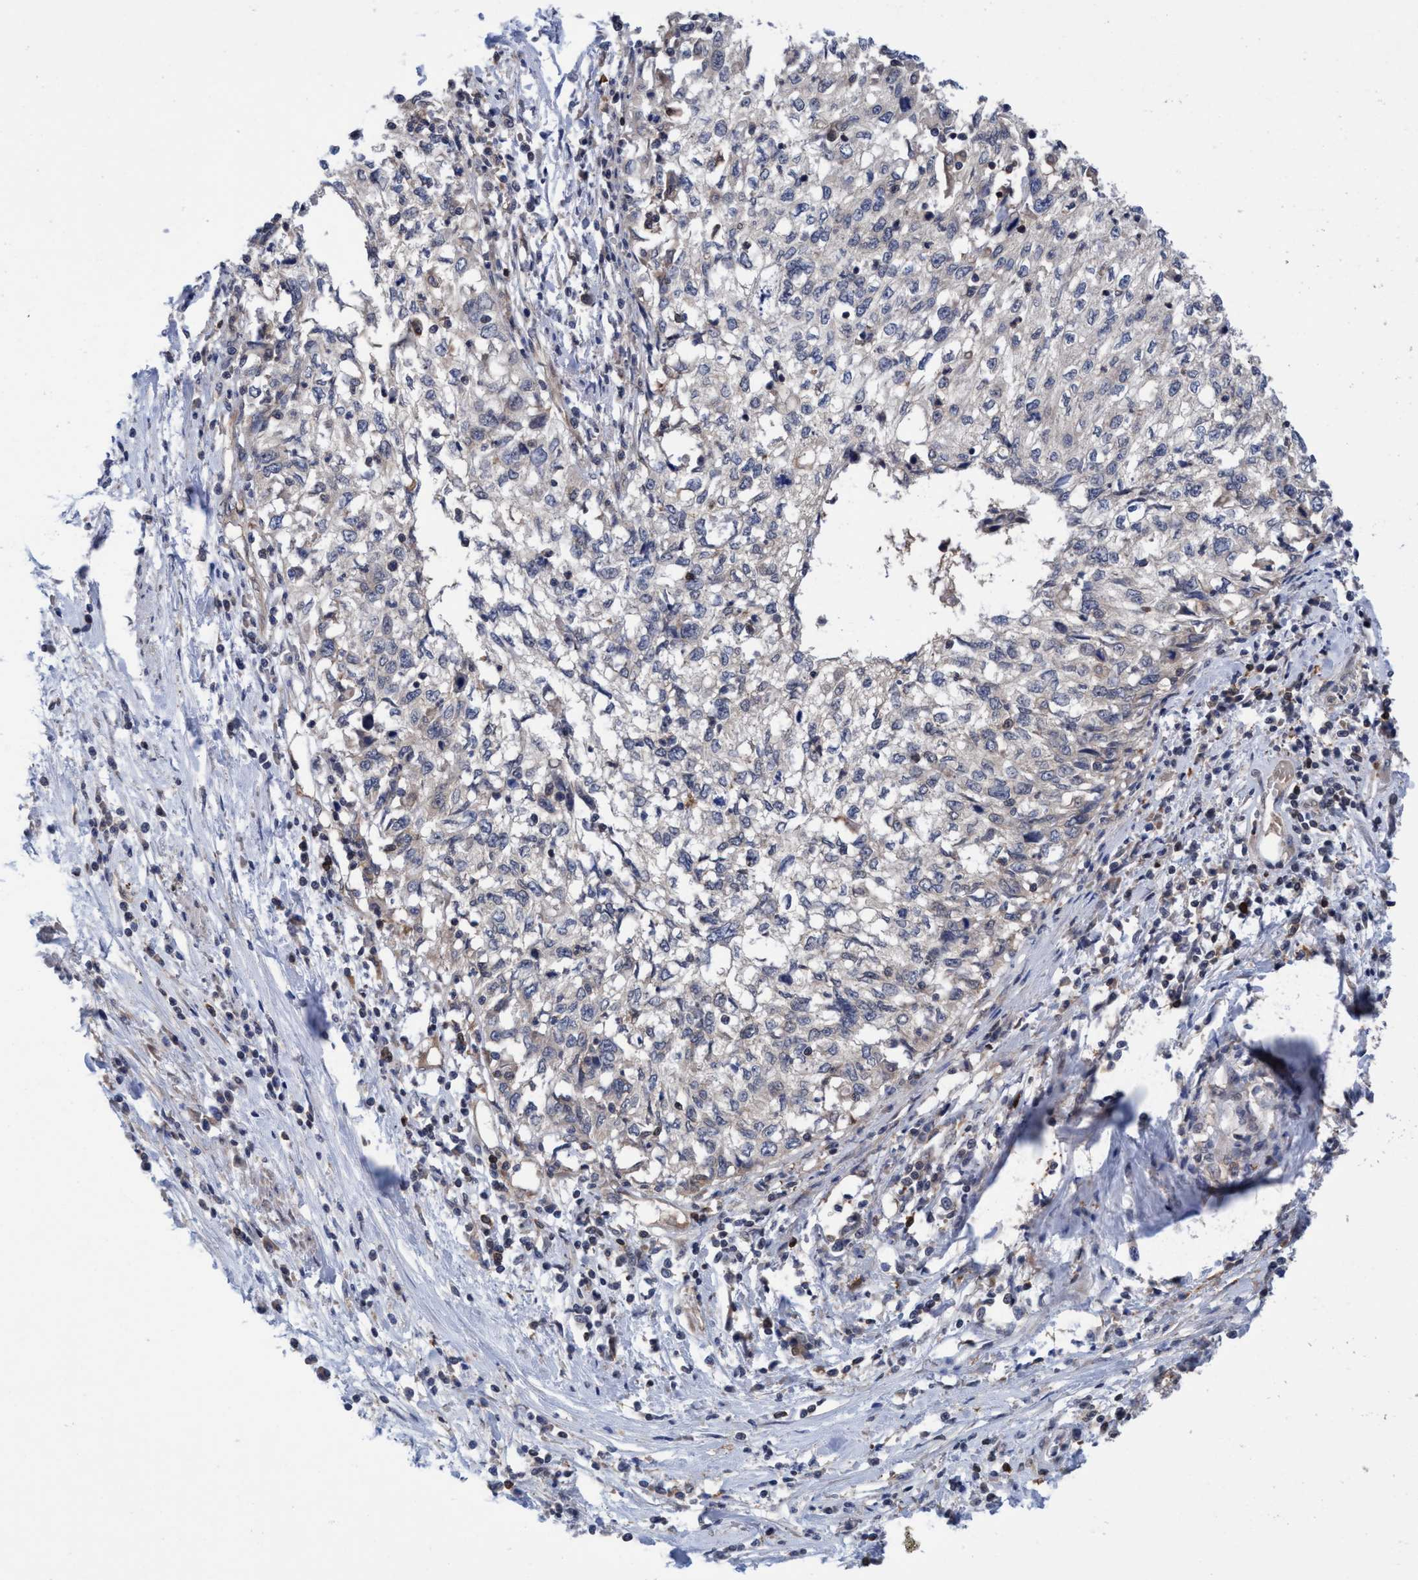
{"staining": {"intensity": "negative", "quantity": "none", "location": "none"}, "tissue": "cervical cancer", "cell_type": "Tumor cells", "image_type": "cancer", "snomed": [{"axis": "morphology", "description": "Squamous cell carcinoma, NOS"}, {"axis": "topography", "description": "Cervix"}], "caption": "Immunohistochemistry photomicrograph of neoplastic tissue: cervical cancer (squamous cell carcinoma) stained with DAB (3,3'-diaminobenzidine) shows no significant protein staining in tumor cells. The staining is performed using DAB (3,3'-diaminobenzidine) brown chromogen with nuclei counter-stained in using hematoxylin.", "gene": "GLOD4", "patient": {"sex": "female", "age": 57}}